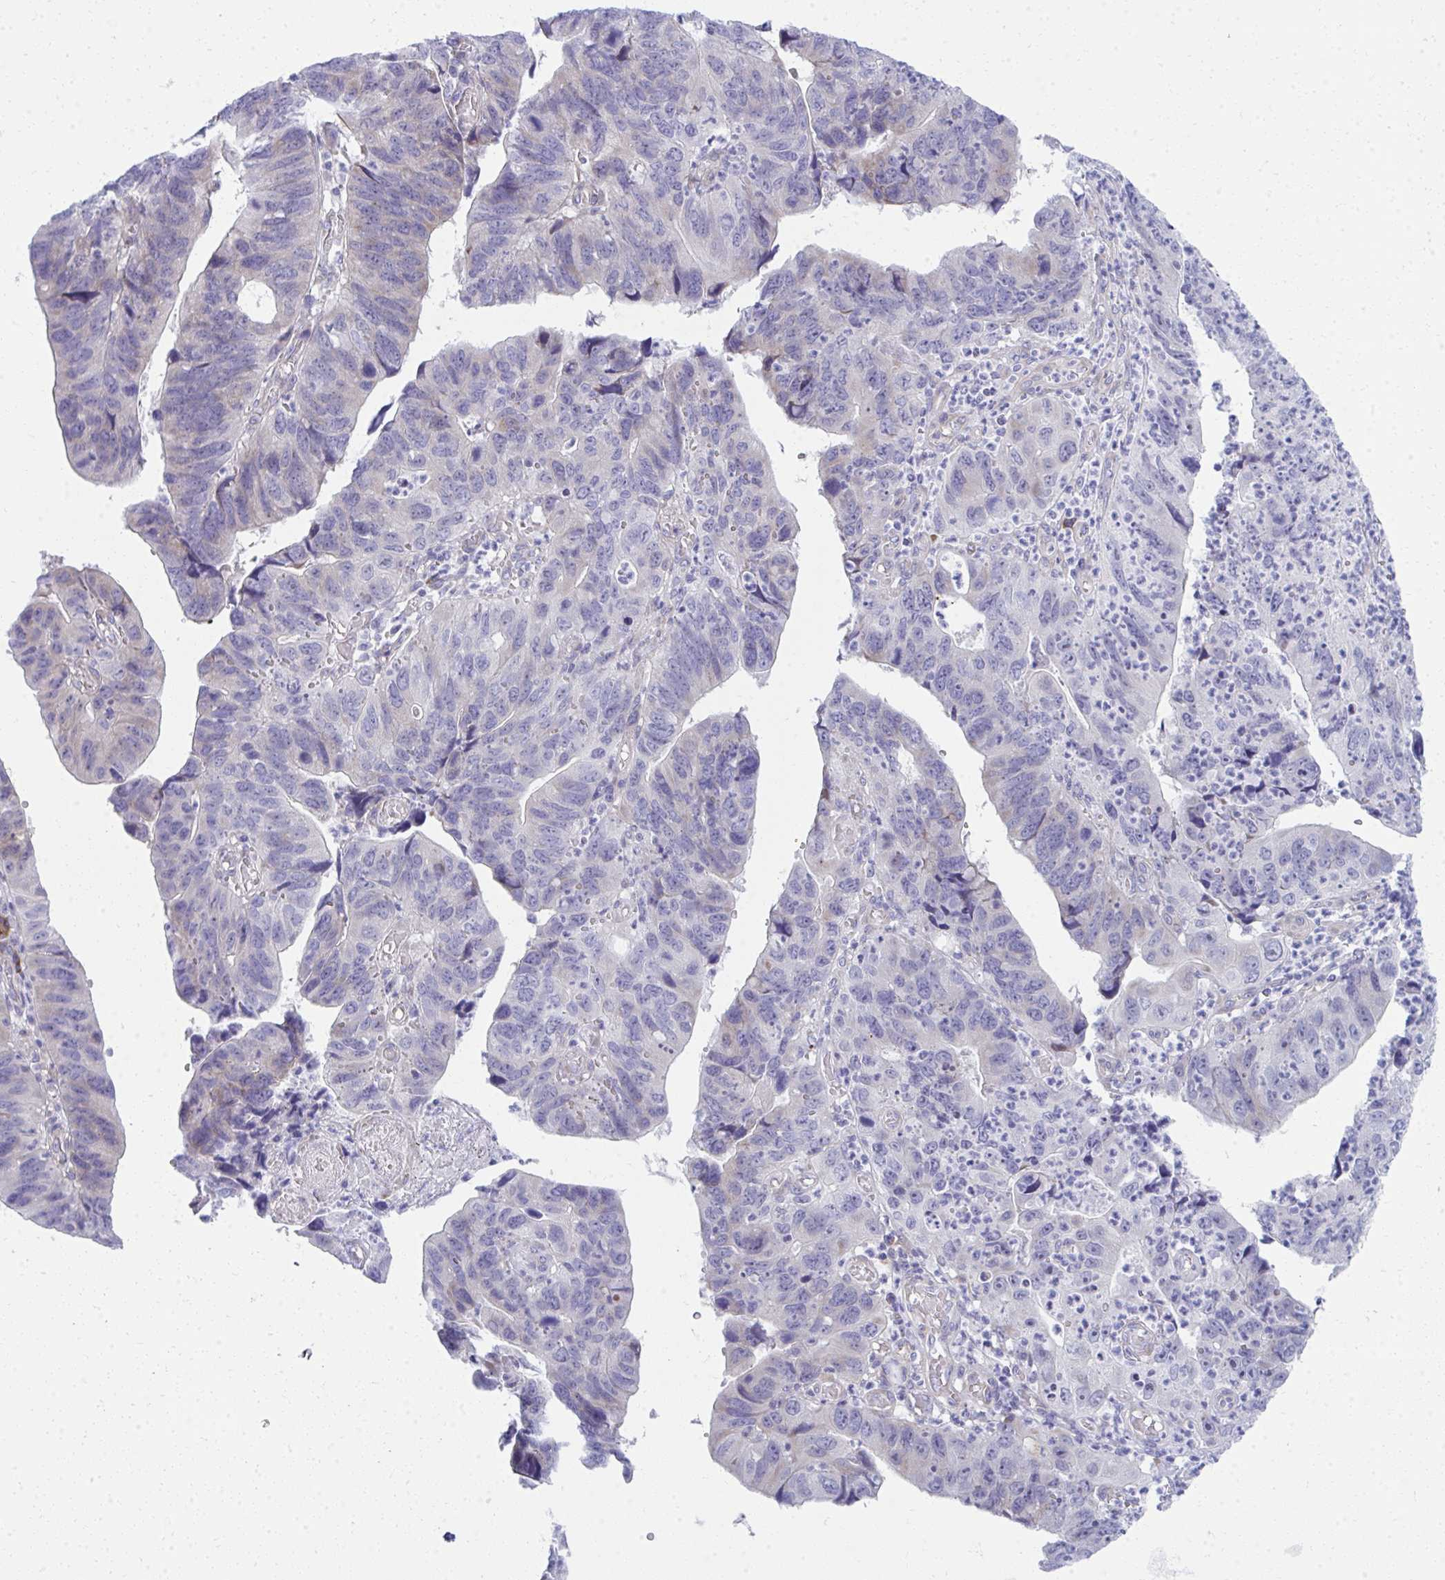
{"staining": {"intensity": "negative", "quantity": "none", "location": "none"}, "tissue": "stomach cancer", "cell_type": "Tumor cells", "image_type": "cancer", "snomed": [{"axis": "morphology", "description": "Adenocarcinoma, NOS"}, {"axis": "topography", "description": "Stomach"}], "caption": "Histopathology image shows no protein expression in tumor cells of stomach cancer tissue.", "gene": "PUS7L", "patient": {"sex": "male", "age": 59}}